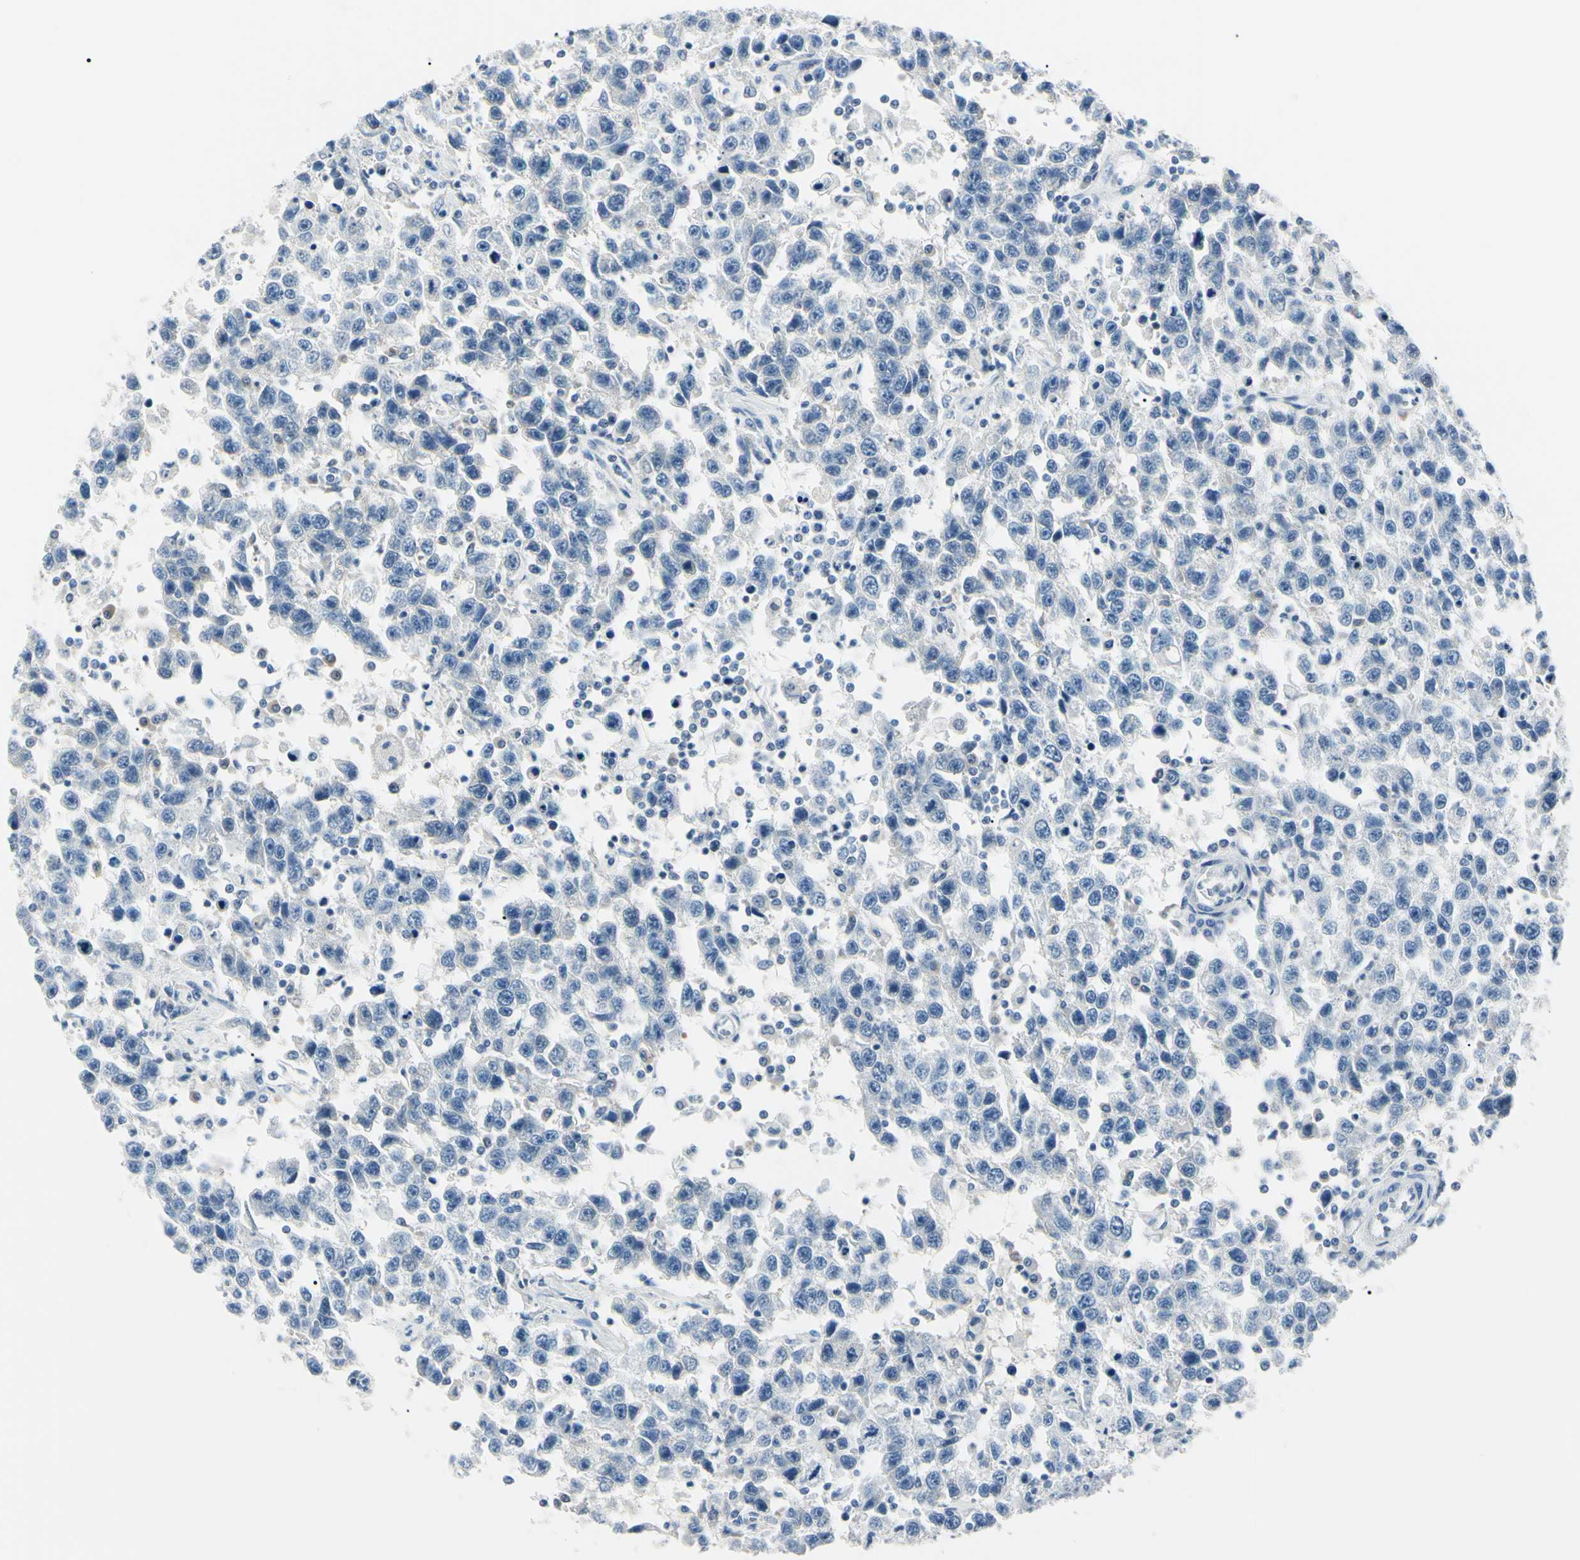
{"staining": {"intensity": "negative", "quantity": "none", "location": "none"}, "tissue": "testis cancer", "cell_type": "Tumor cells", "image_type": "cancer", "snomed": [{"axis": "morphology", "description": "Seminoma, NOS"}, {"axis": "topography", "description": "Testis"}], "caption": "The image shows no significant positivity in tumor cells of testis cancer (seminoma). (Brightfield microscopy of DAB immunohistochemistry (IHC) at high magnification).", "gene": "CA2", "patient": {"sex": "male", "age": 41}}